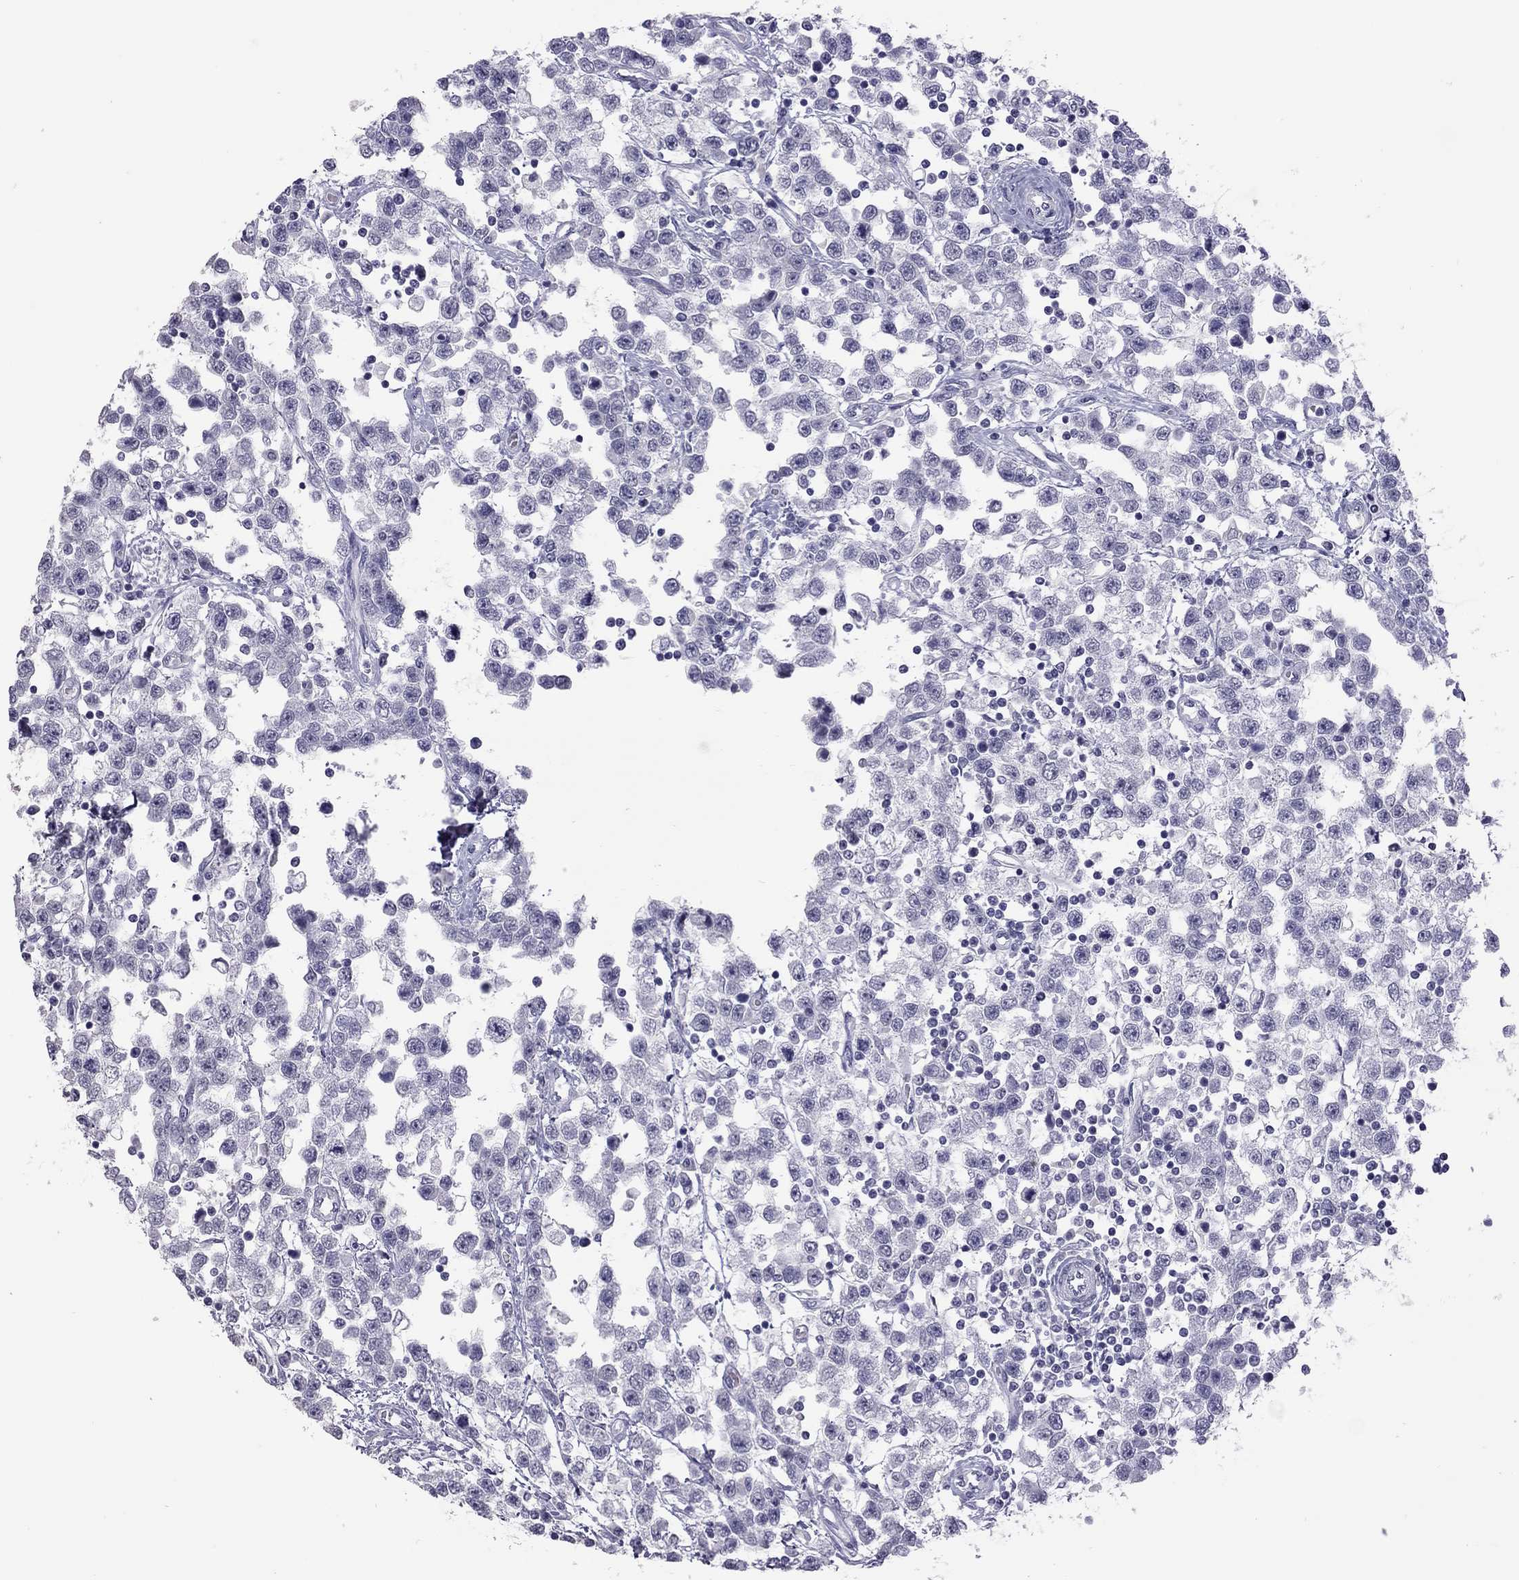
{"staining": {"intensity": "negative", "quantity": "none", "location": "none"}, "tissue": "testis cancer", "cell_type": "Tumor cells", "image_type": "cancer", "snomed": [{"axis": "morphology", "description": "Seminoma, NOS"}, {"axis": "topography", "description": "Testis"}], "caption": "This is an IHC image of human seminoma (testis). There is no positivity in tumor cells.", "gene": "MUC16", "patient": {"sex": "male", "age": 34}}